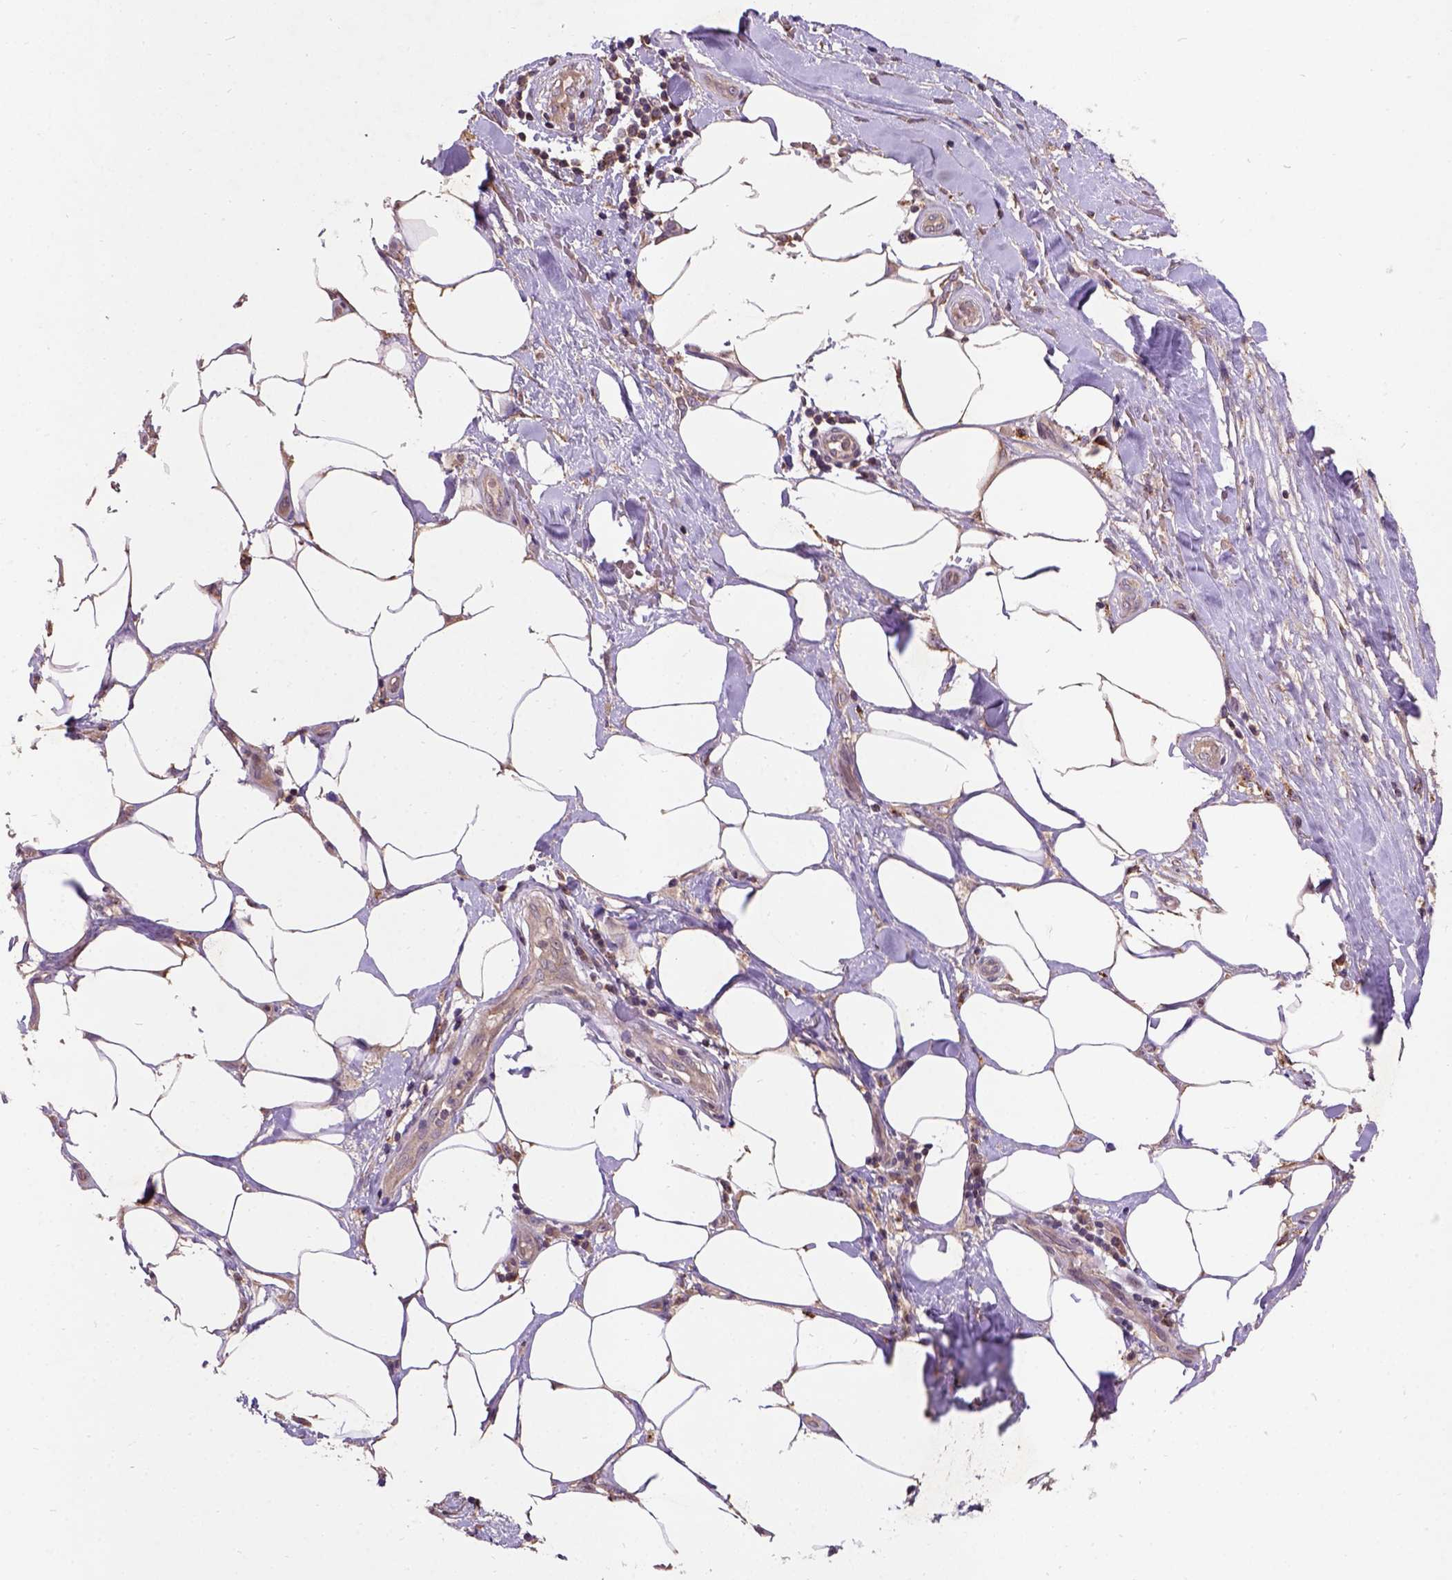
{"staining": {"intensity": "weak", "quantity": ">75%", "location": "cytoplasmic/membranous"}, "tissue": "melanoma", "cell_type": "Tumor cells", "image_type": "cancer", "snomed": [{"axis": "morphology", "description": "Malignant melanoma, Metastatic site"}, {"axis": "topography", "description": "Smooth muscle"}], "caption": "Malignant melanoma (metastatic site) stained with IHC exhibits weak cytoplasmic/membranous staining in approximately >75% of tumor cells.", "gene": "KBTBD8", "patient": {"sex": "male", "age": 41}}